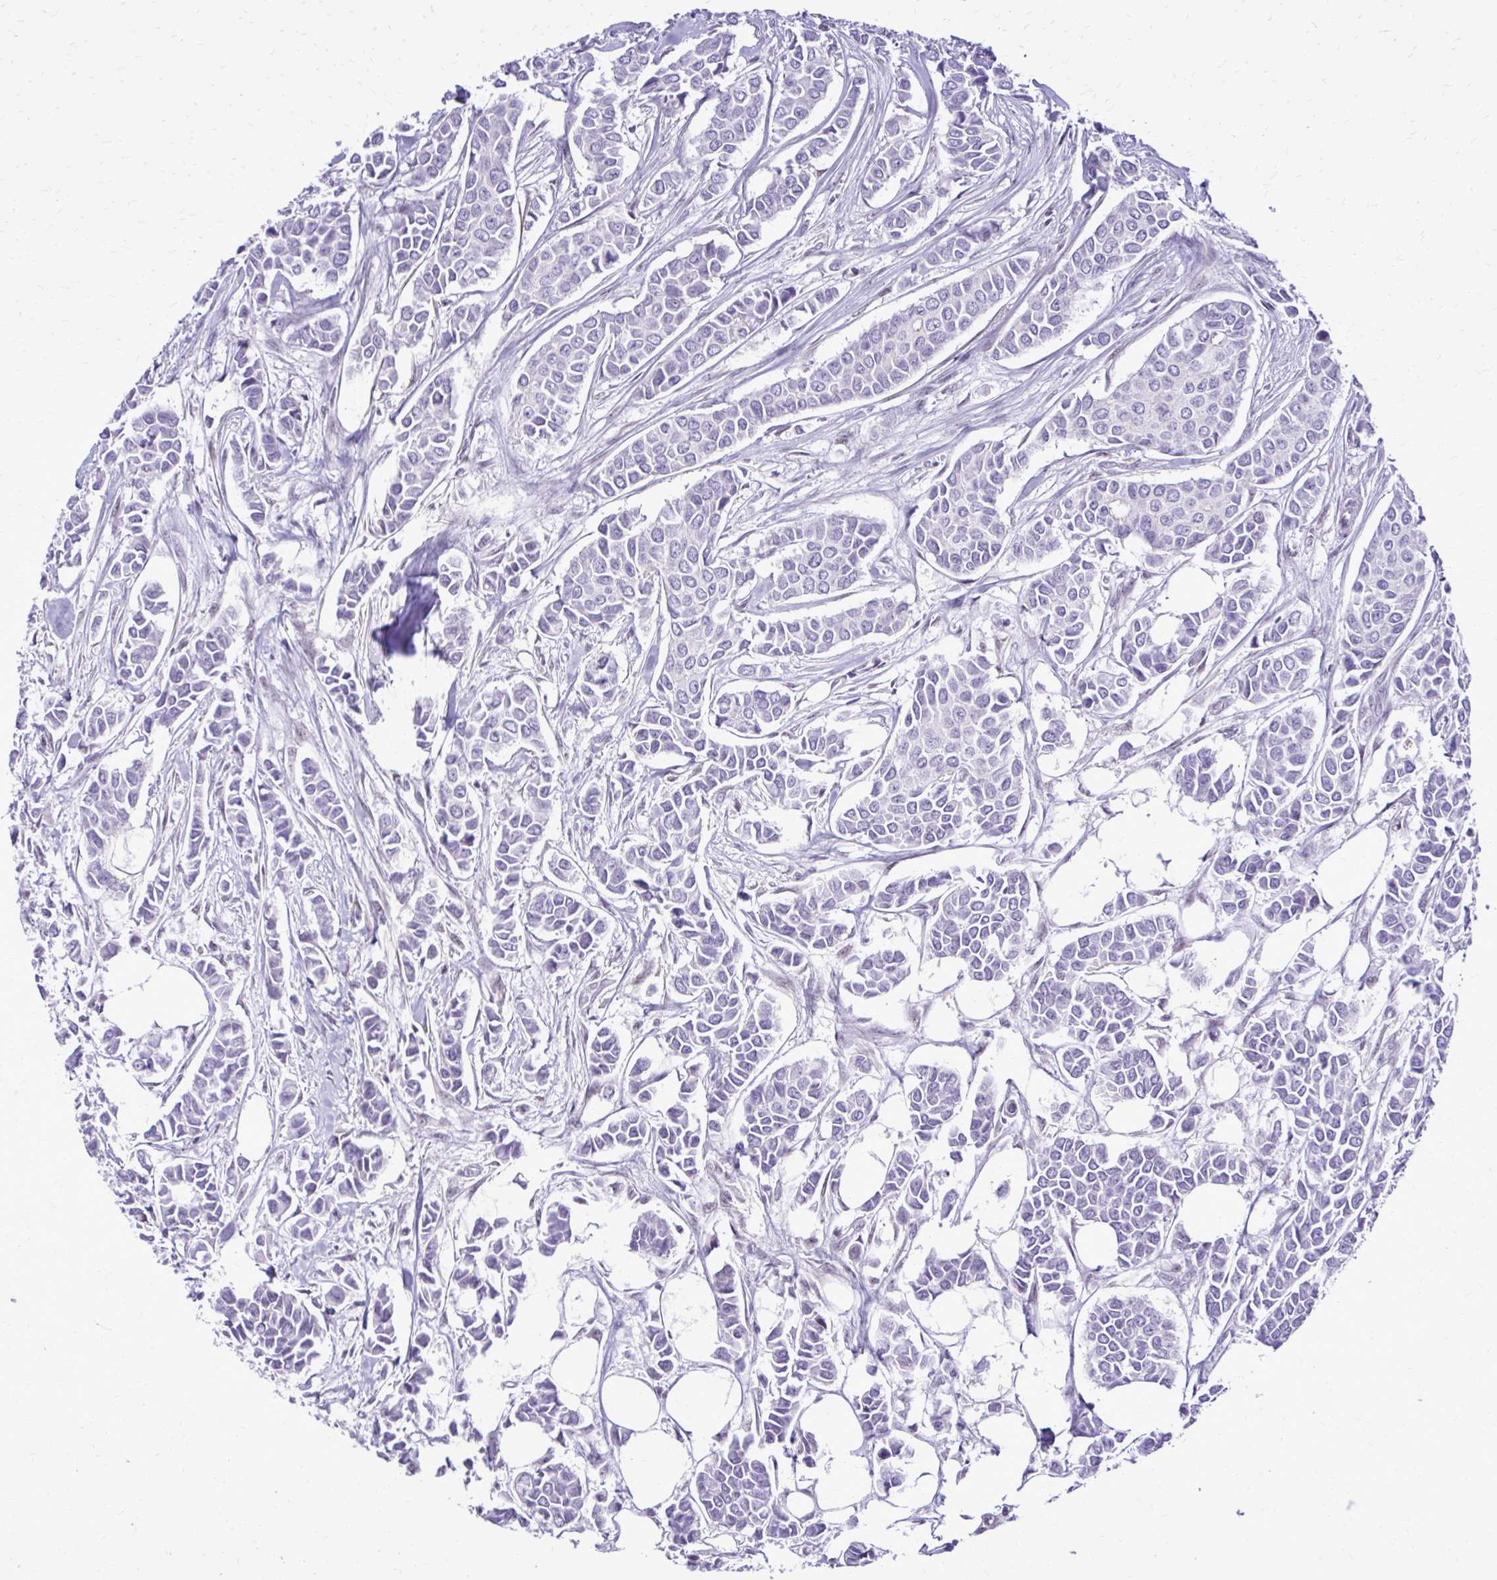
{"staining": {"intensity": "negative", "quantity": "none", "location": "none"}, "tissue": "breast cancer", "cell_type": "Tumor cells", "image_type": "cancer", "snomed": [{"axis": "morphology", "description": "Duct carcinoma"}, {"axis": "topography", "description": "Breast"}], "caption": "An image of breast infiltrating ductal carcinoma stained for a protein shows no brown staining in tumor cells. (DAB (3,3'-diaminobenzidine) immunohistochemistry with hematoxylin counter stain).", "gene": "RASL11B", "patient": {"sex": "female", "age": 84}}